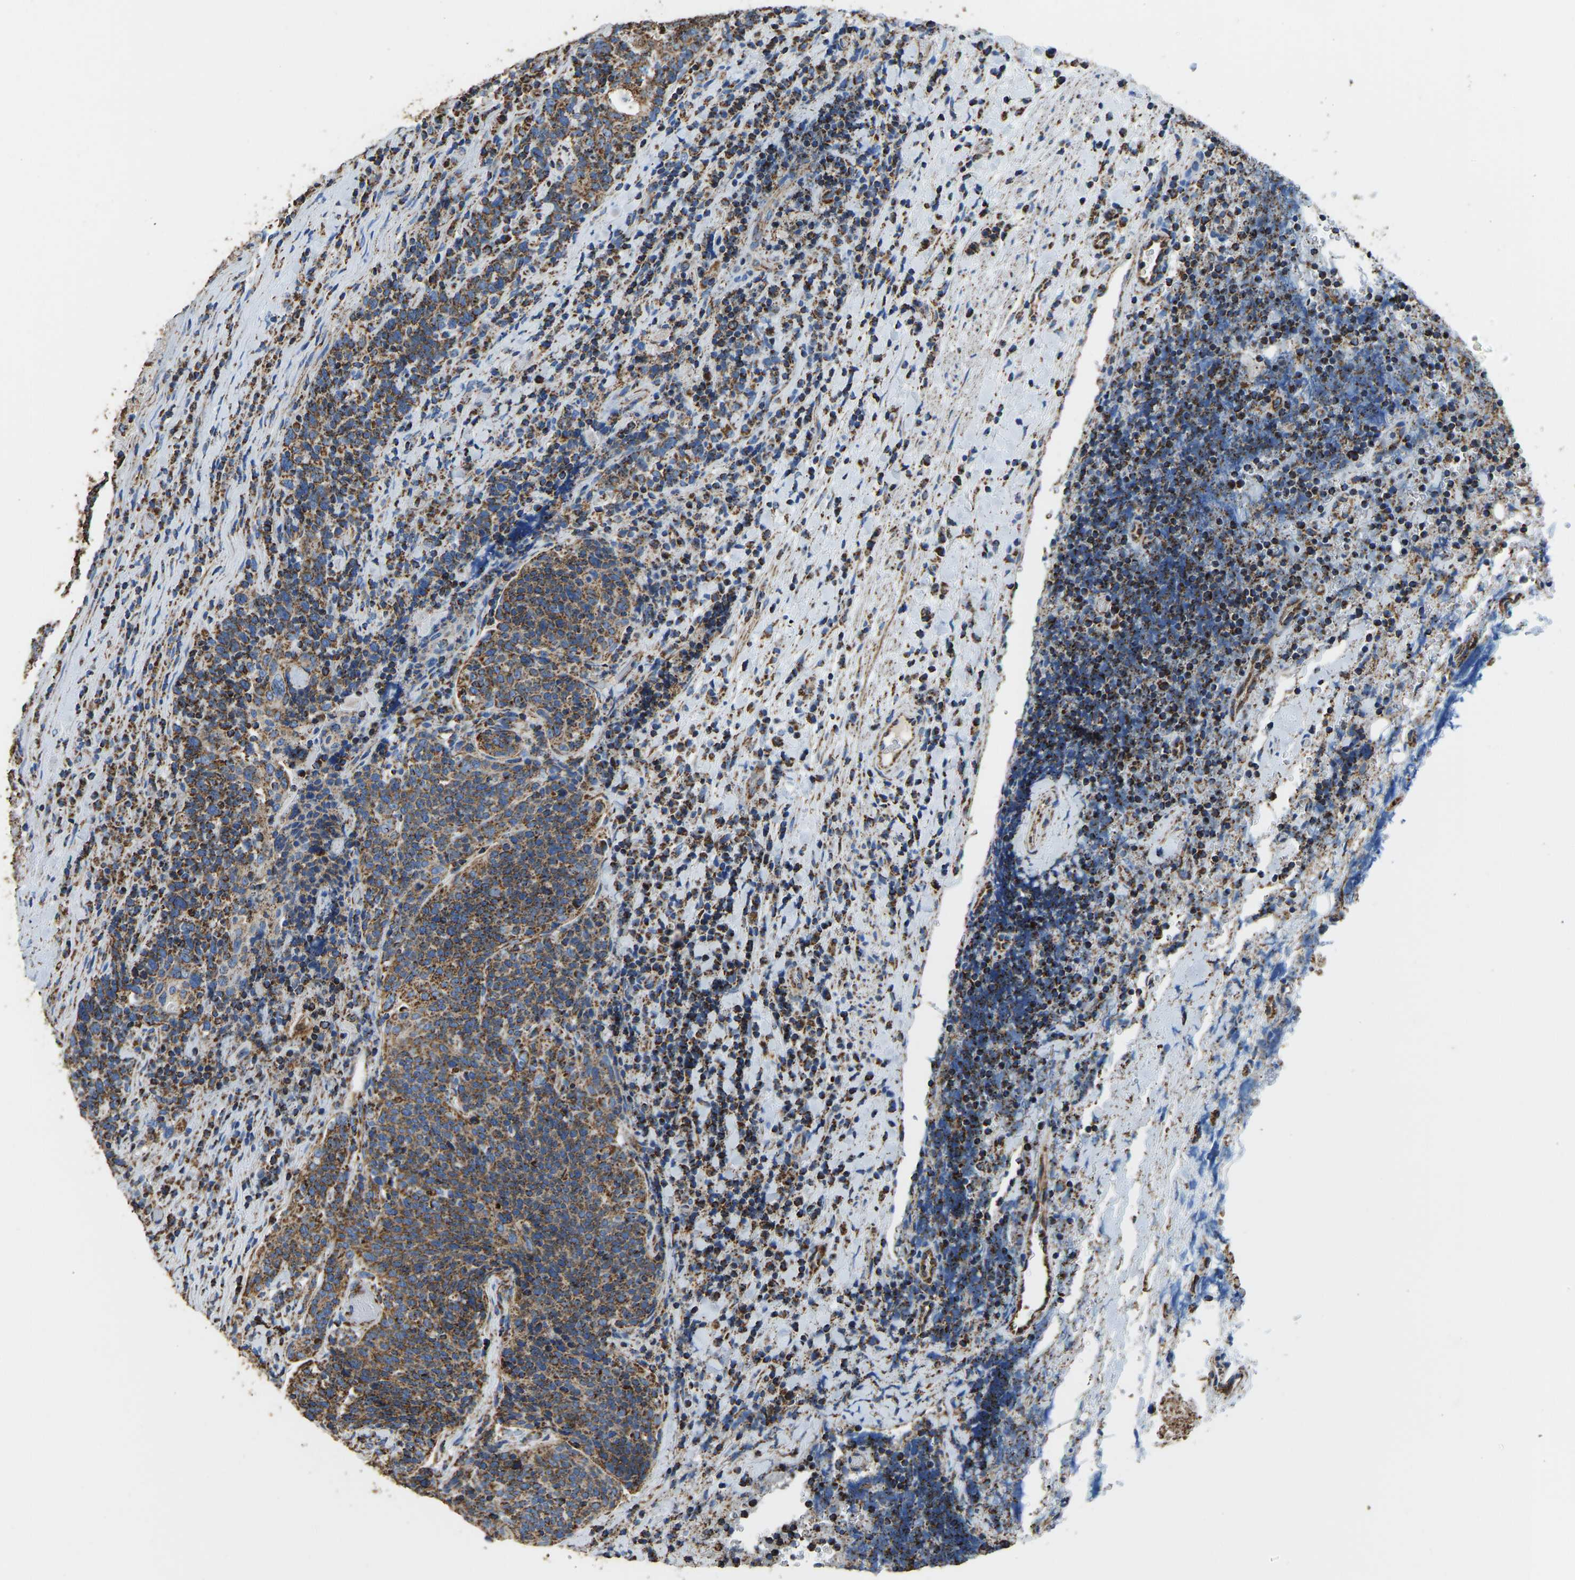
{"staining": {"intensity": "moderate", "quantity": ">75%", "location": "cytoplasmic/membranous"}, "tissue": "head and neck cancer", "cell_type": "Tumor cells", "image_type": "cancer", "snomed": [{"axis": "morphology", "description": "Squamous cell carcinoma, NOS"}, {"axis": "morphology", "description": "Squamous cell carcinoma, metastatic, NOS"}, {"axis": "topography", "description": "Lymph node"}, {"axis": "topography", "description": "Head-Neck"}], "caption": "Immunohistochemistry micrograph of neoplastic tissue: human head and neck cancer stained using IHC shows medium levels of moderate protein expression localized specifically in the cytoplasmic/membranous of tumor cells, appearing as a cytoplasmic/membranous brown color.", "gene": "IRX6", "patient": {"sex": "male", "age": 62}}